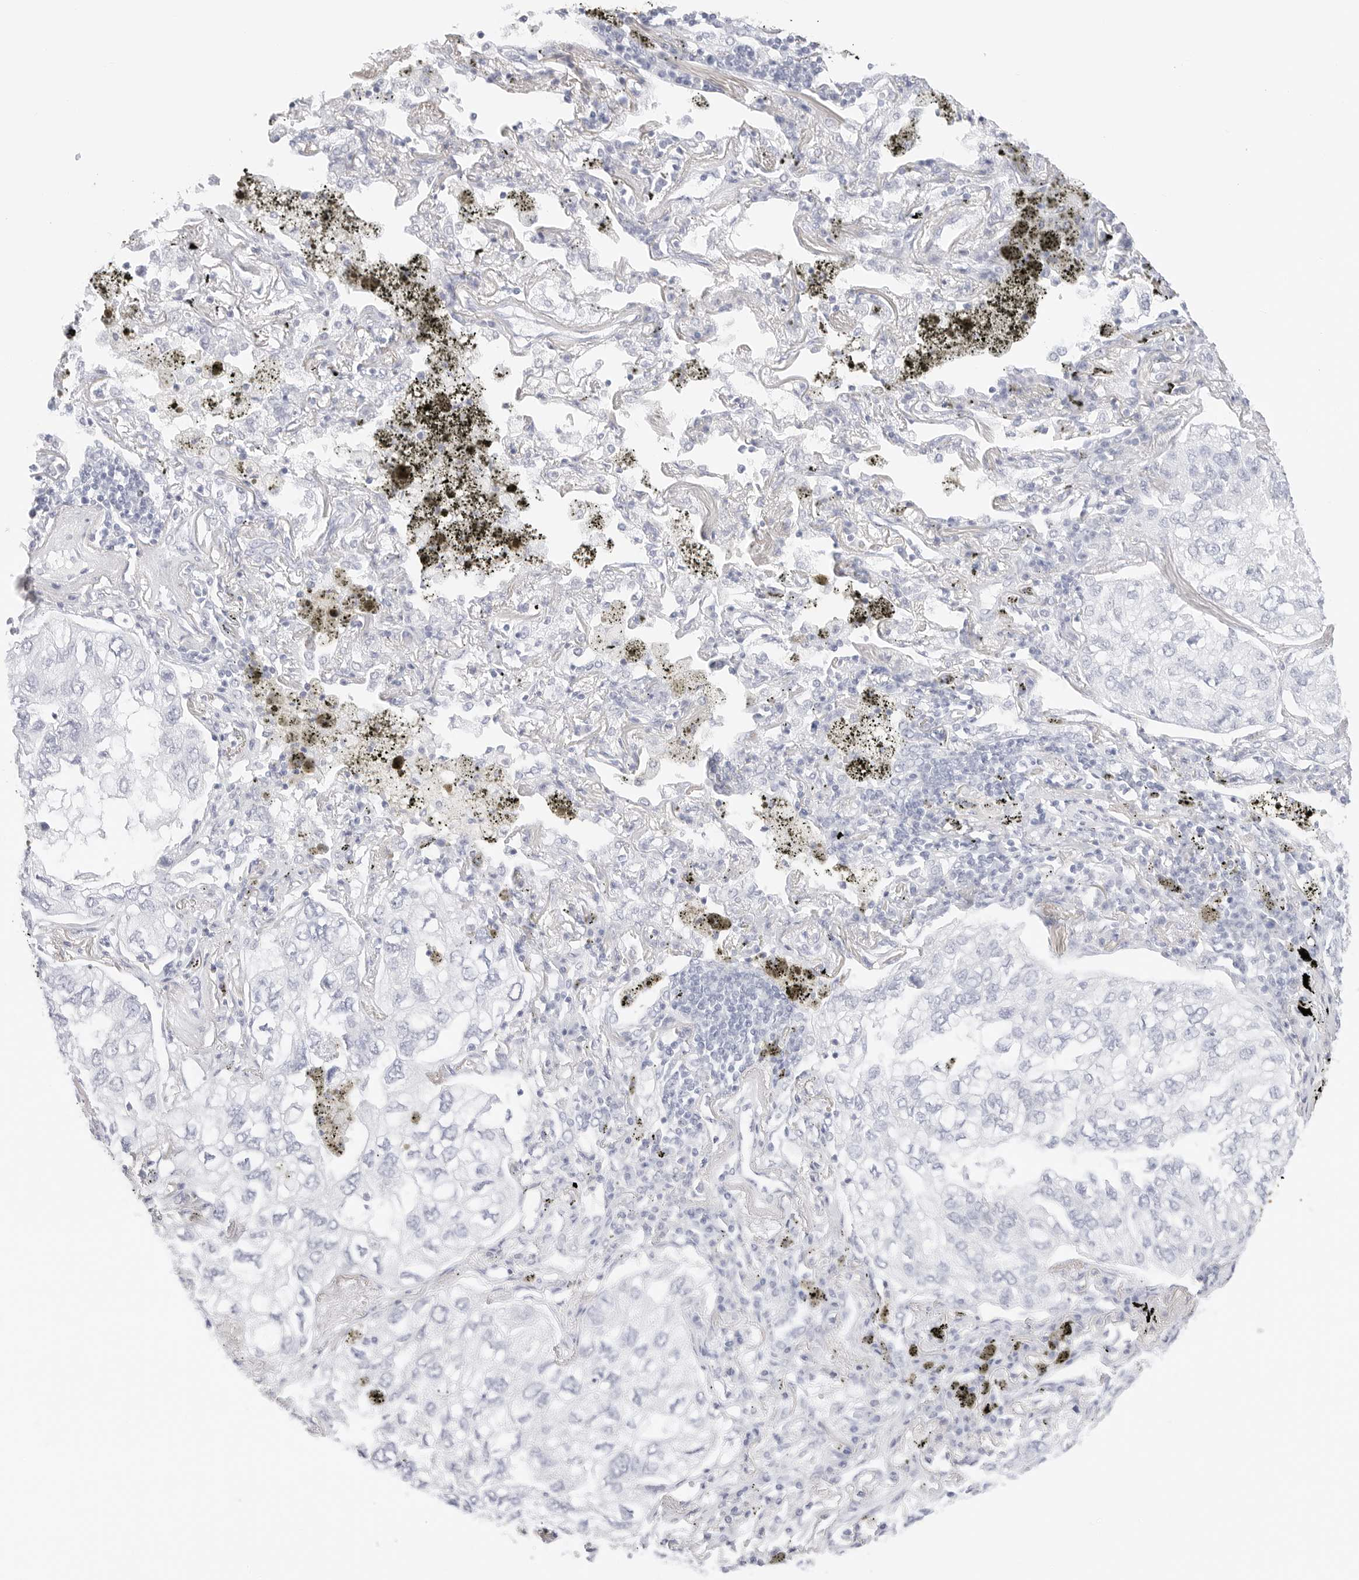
{"staining": {"intensity": "negative", "quantity": "none", "location": "none"}, "tissue": "lung cancer", "cell_type": "Tumor cells", "image_type": "cancer", "snomed": [{"axis": "morphology", "description": "Adenocarcinoma, NOS"}, {"axis": "topography", "description": "Lung"}], "caption": "An IHC micrograph of lung cancer (adenocarcinoma) is shown. There is no staining in tumor cells of lung cancer (adenocarcinoma).", "gene": "TFF2", "patient": {"sex": "male", "age": 65}}